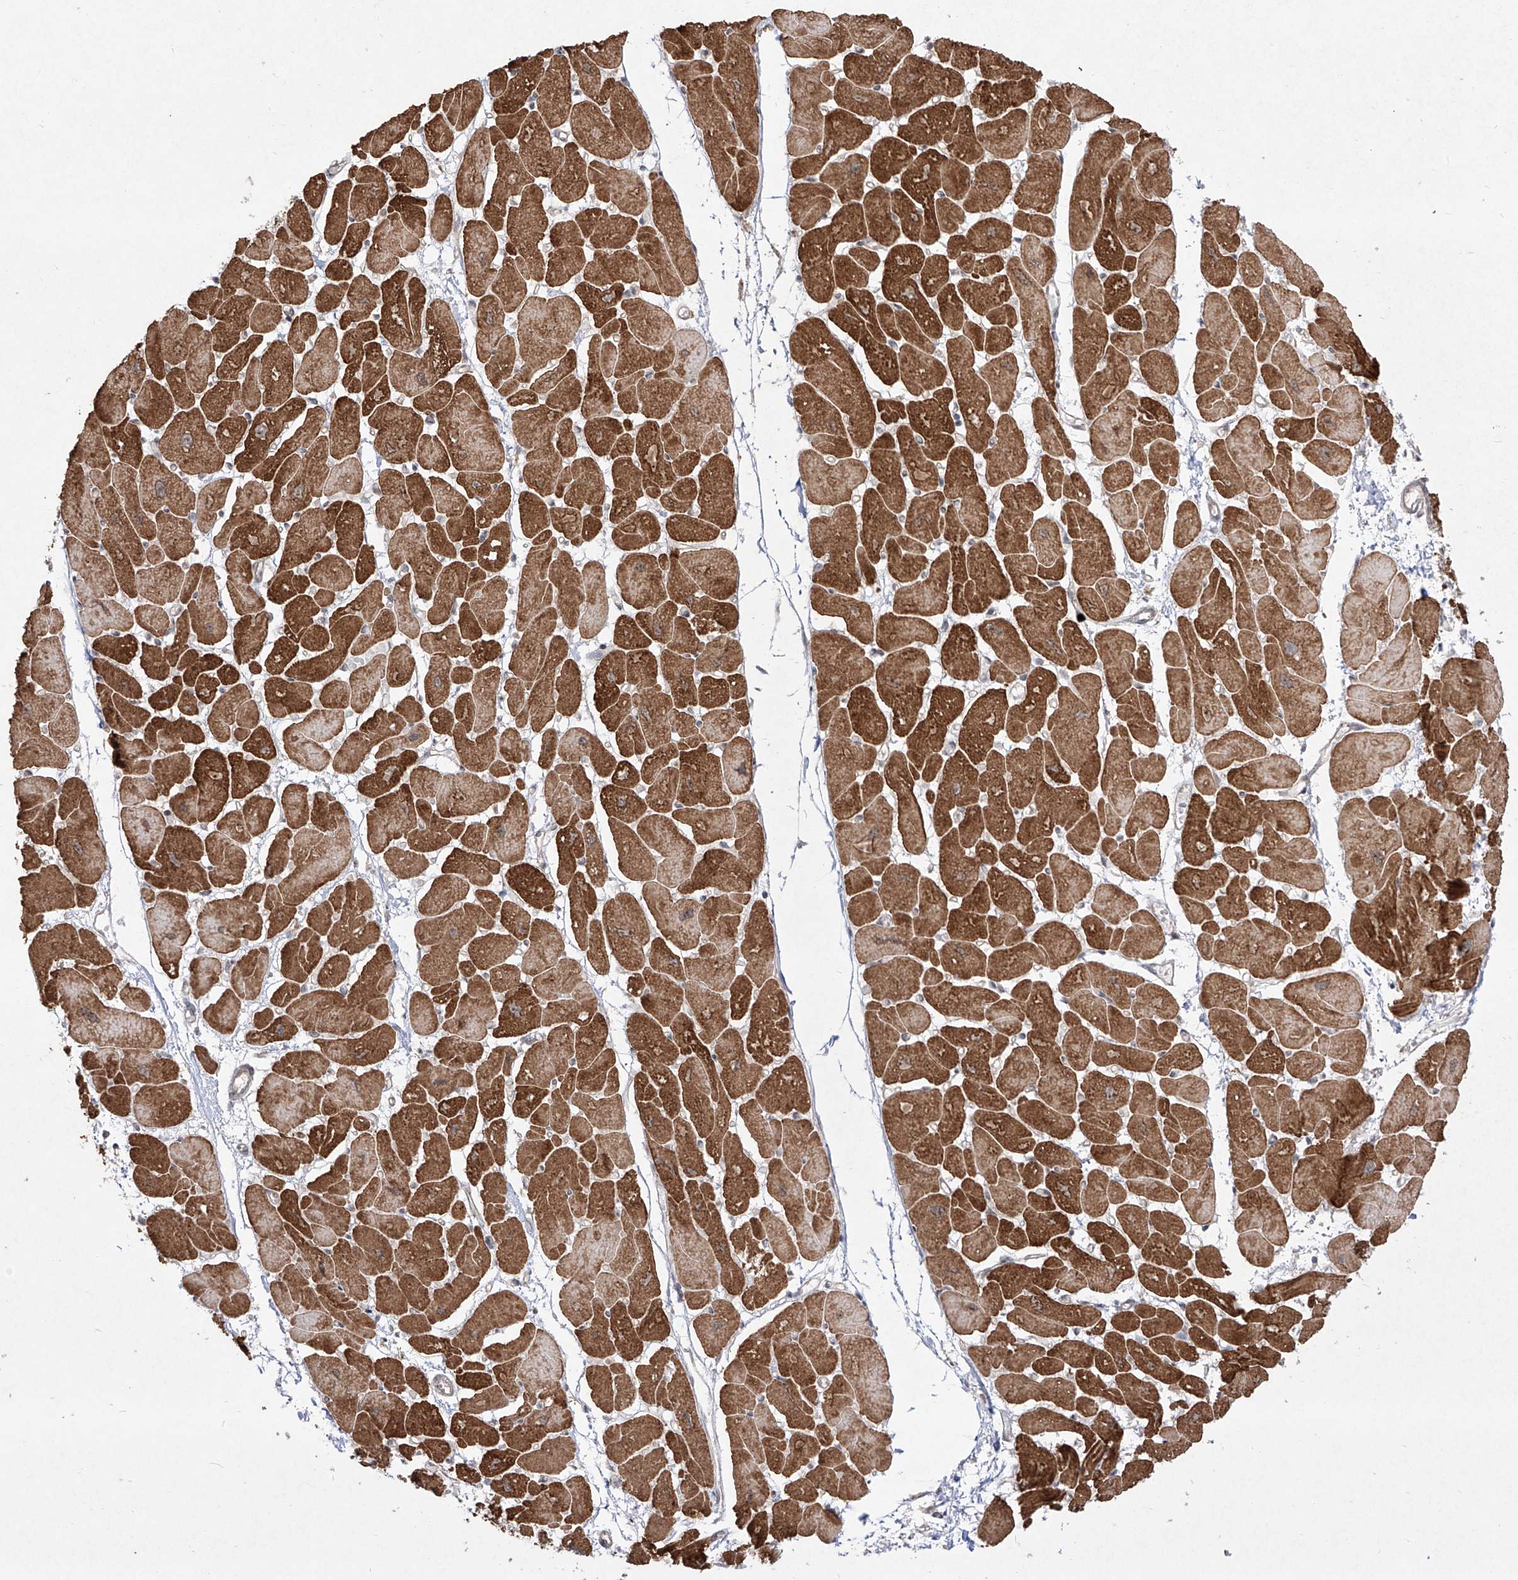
{"staining": {"intensity": "strong", "quantity": ">75%", "location": "cytoplasmic/membranous"}, "tissue": "heart muscle", "cell_type": "Cardiomyocytes", "image_type": "normal", "snomed": [{"axis": "morphology", "description": "Normal tissue, NOS"}, {"axis": "topography", "description": "Heart"}], "caption": "IHC staining of benign heart muscle, which demonstrates high levels of strong cytoplasmic/membranous staining in approximately >75% of cardiomyocytes indicating strong cytoplasmic/membranous protein staining. The staining was performed using DAB (brown) for protein detection and nuclei were counterstained in hematoxylin (blue).", "gene": "SNRNP27", "patient": {"sex": "female", "age": 54}}